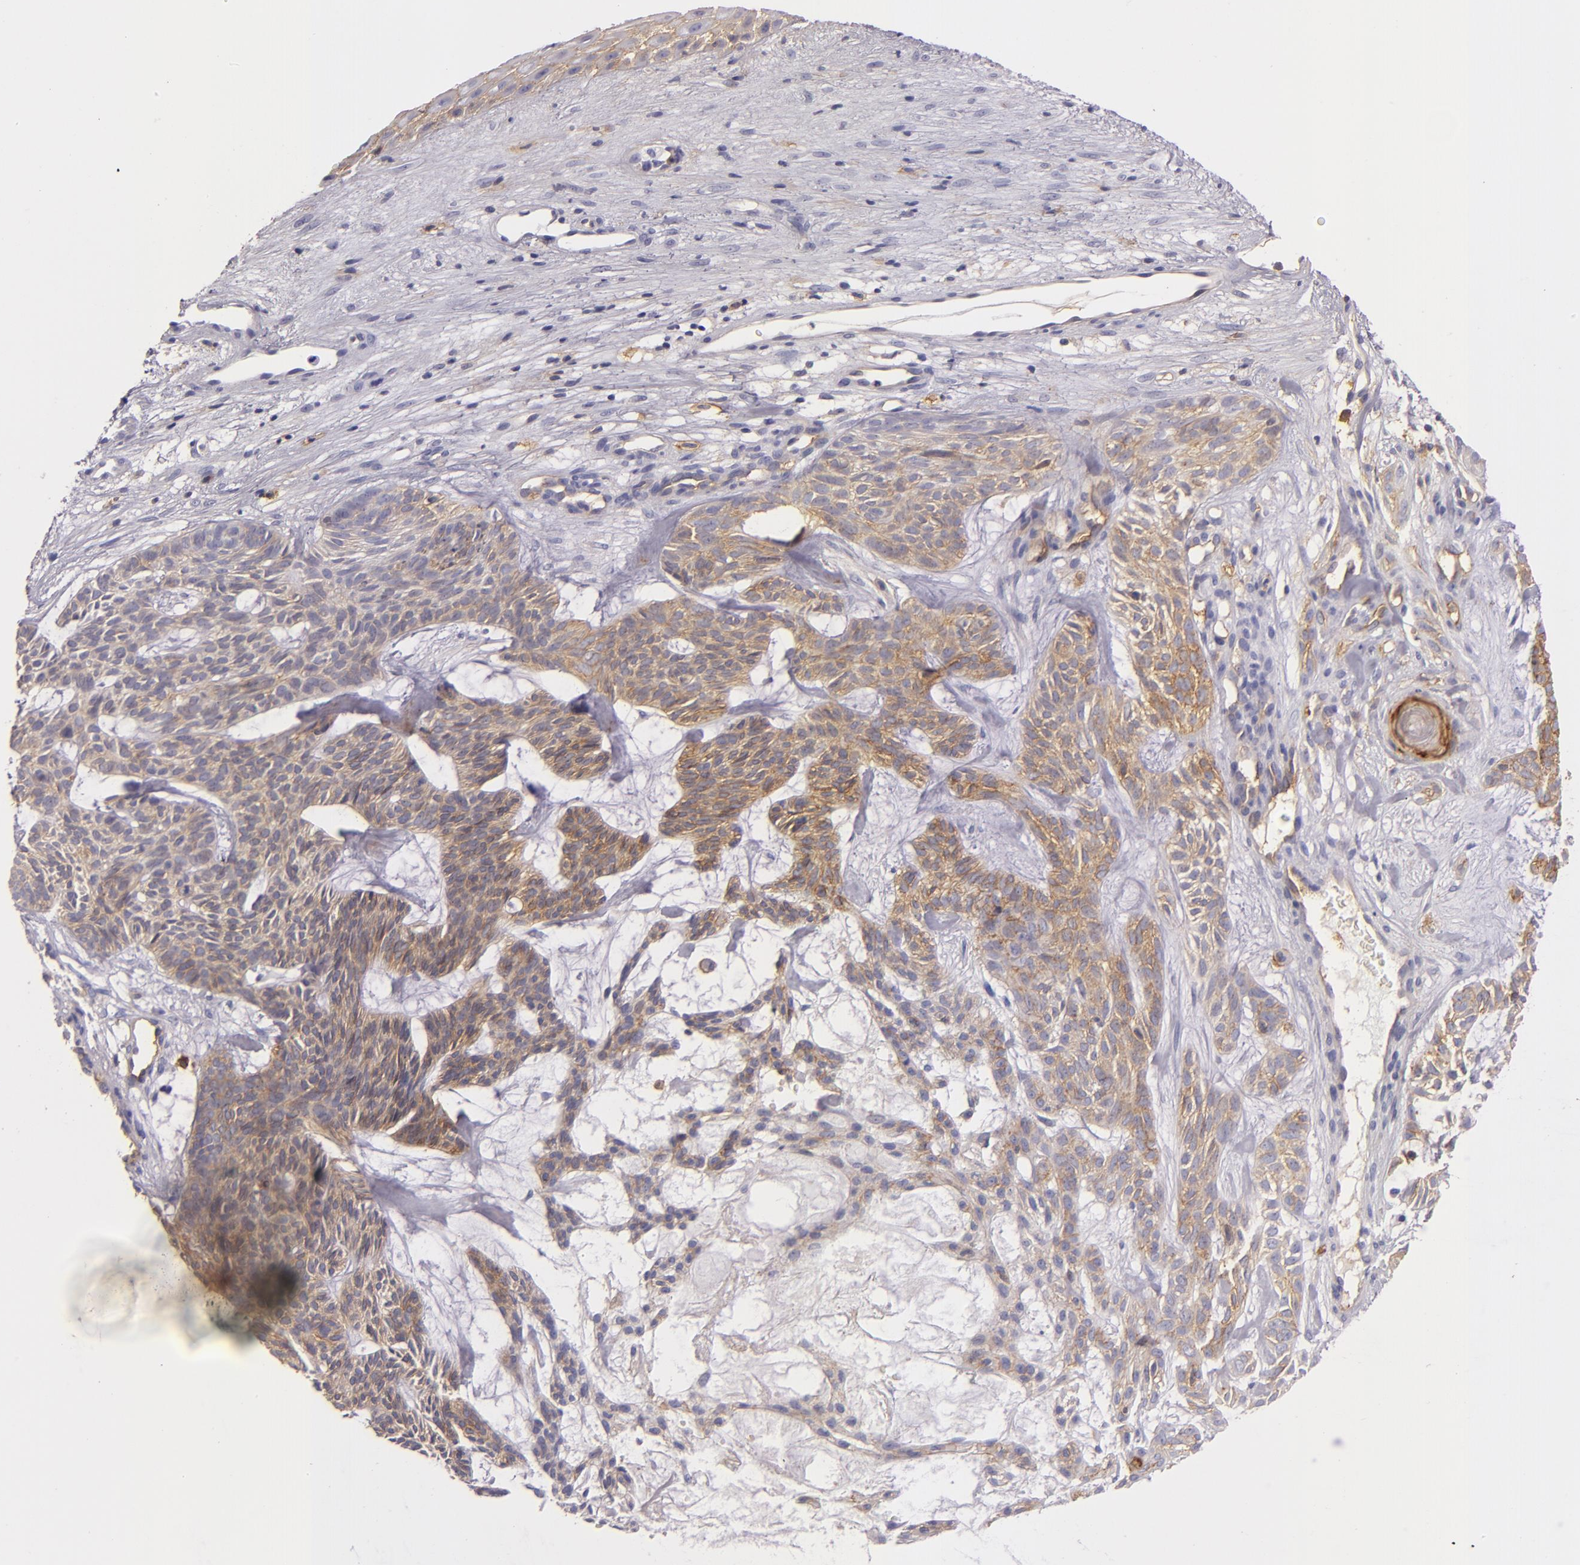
{"staining": {"intensity": "moderate", "quantity": ">75%", "location": "cytoplasmic/membranous"}, "tissue": "skin cancer", "cell_type": "Tumor cells", "image_type": "cancer", "snomed": [{"axis": "morphology", "description": "Basal cell carcinoma"}, {"axis": "topography", "description": "Skin"}], "caption": "This is a photomicrograph of immunohistochemistry (IHC) staining of skin basal cell carcinoma, which shows moderate expression in the cytoplasmic/membranous of tumor cells.", "gene": "CD9", "patient": {"sex": "male", "age": 75}}